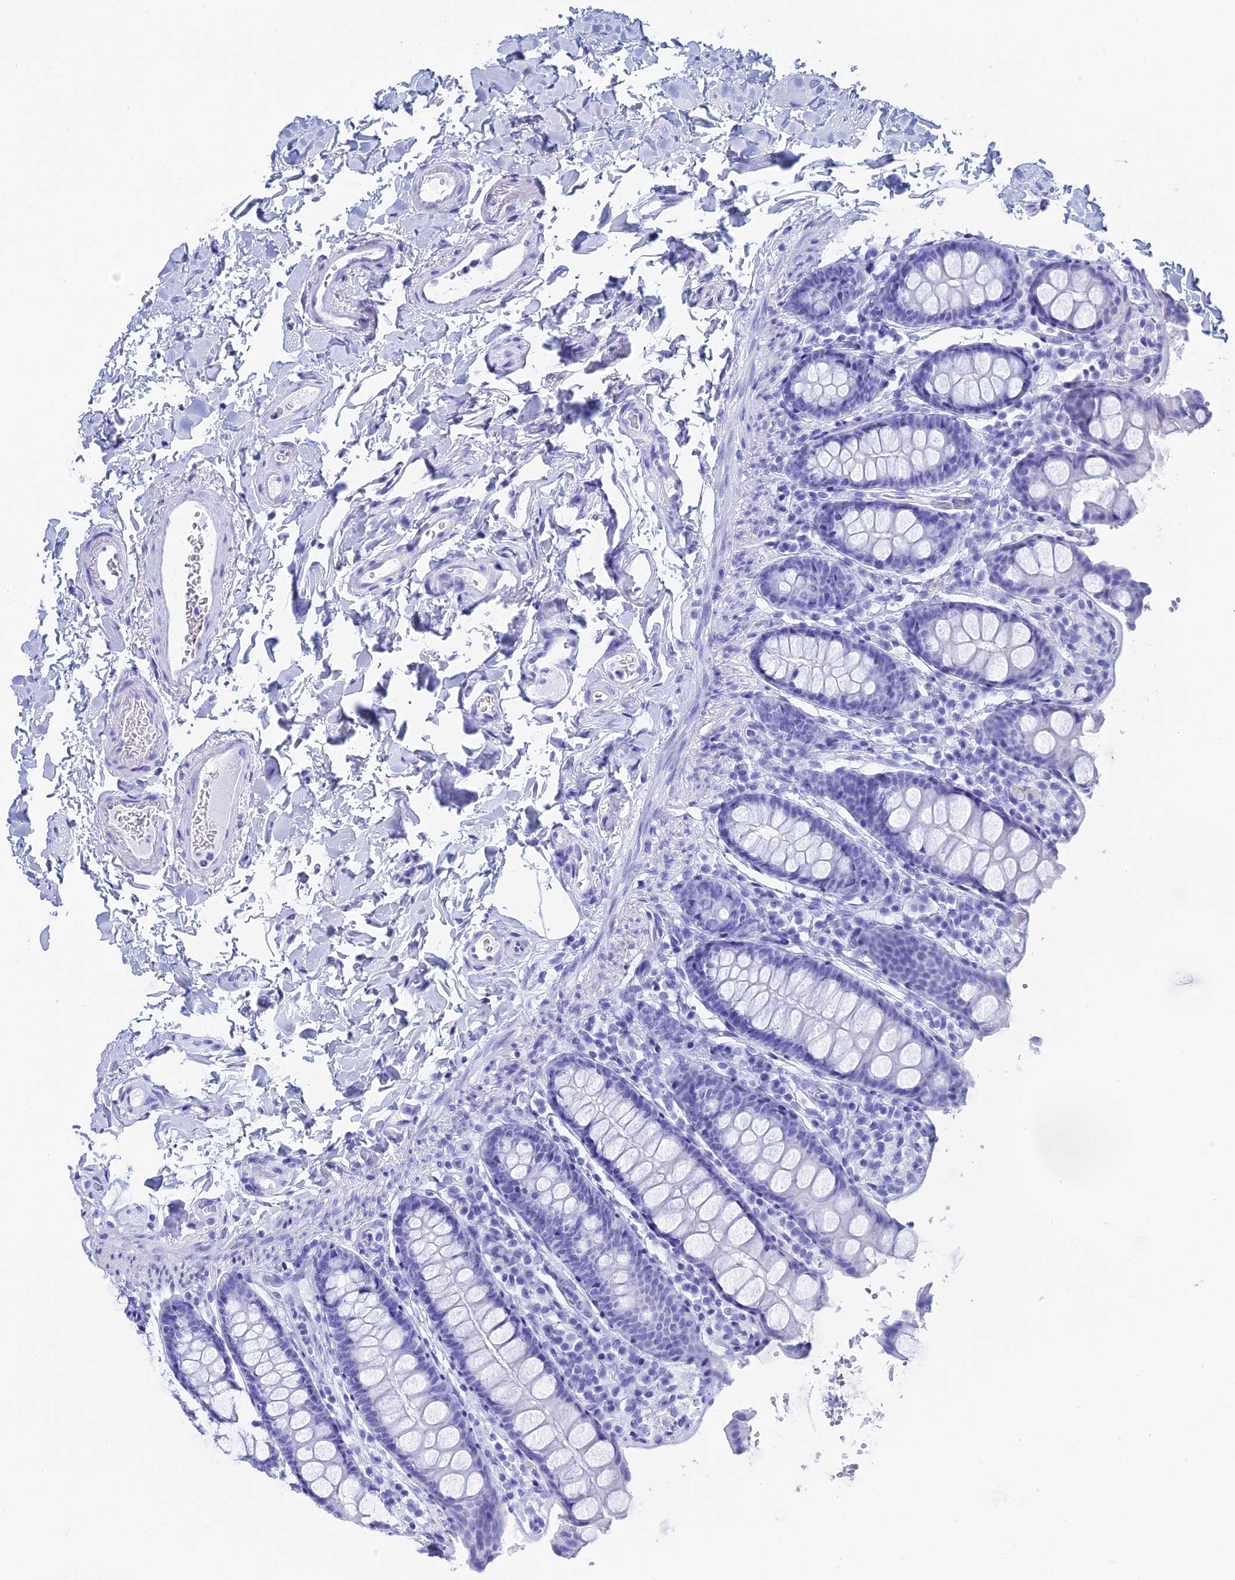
{"staining": {"intensity": "negative", "quantity": "none", "location": "none"}, "tissue": "colon", "cell_type": "Endothelial cells", "image_type": "normal", "snomed": [{"axis": "morphology", "description": "Normal tissue, NOS"}, {"axis": "topography", "description": "Colon"}, {"axis": "topography", "description": "Peripheral nerve tissue"}], "caption": "Immunohistochemical staining of normal colon exhibits no significant positivity in endothelial cells. The staining was performed using DAB (3,3'-diaminobenzidine) to visualize the protein expression in brown, while the nuclei were stained in blue with hematoxylin (Magnification: 20x).", "gene": "TEX101", "patient": {"sex": "female", "age": 61}}